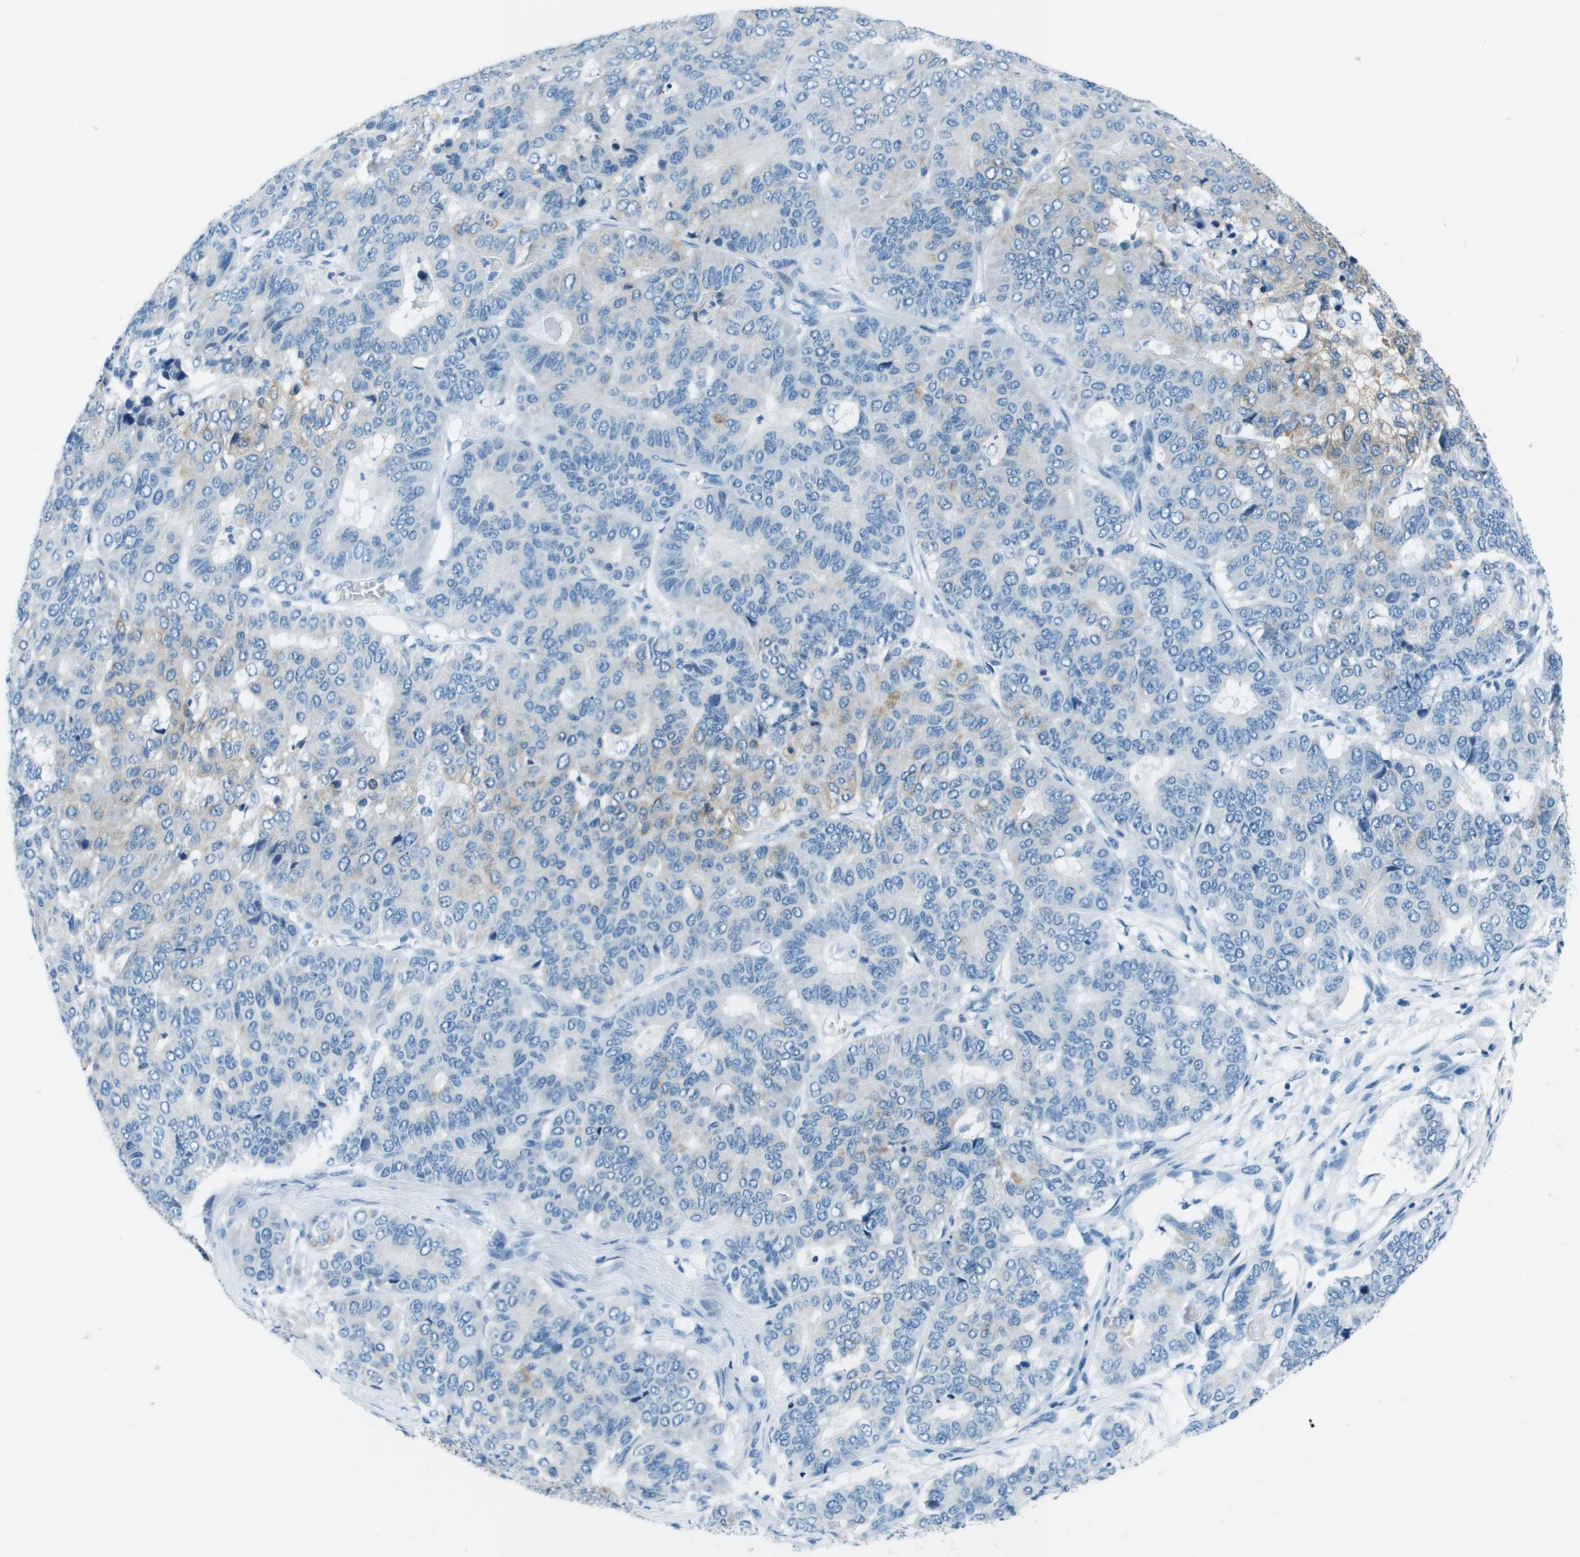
{"staining": {"intensity": "weak", "quantity": "<25%", "location": "cytoplasmic/membranous"}, "tissue": "pancreatic cancer", "cell_type": "Tumor cells", "image_type": "cancer", "snomed": [{"axis": "morphology", "description": "Adenocarcinoma, NOS"}, {"axis": "topography", "description": "Pancreas"}], "caption": "Photomicrograph shows no significant protein staining in tumor cells of adenocarcinoma (pancreatic).", "gene": "SLC16A10", "patient": {"sex": "male", "age": 50}}